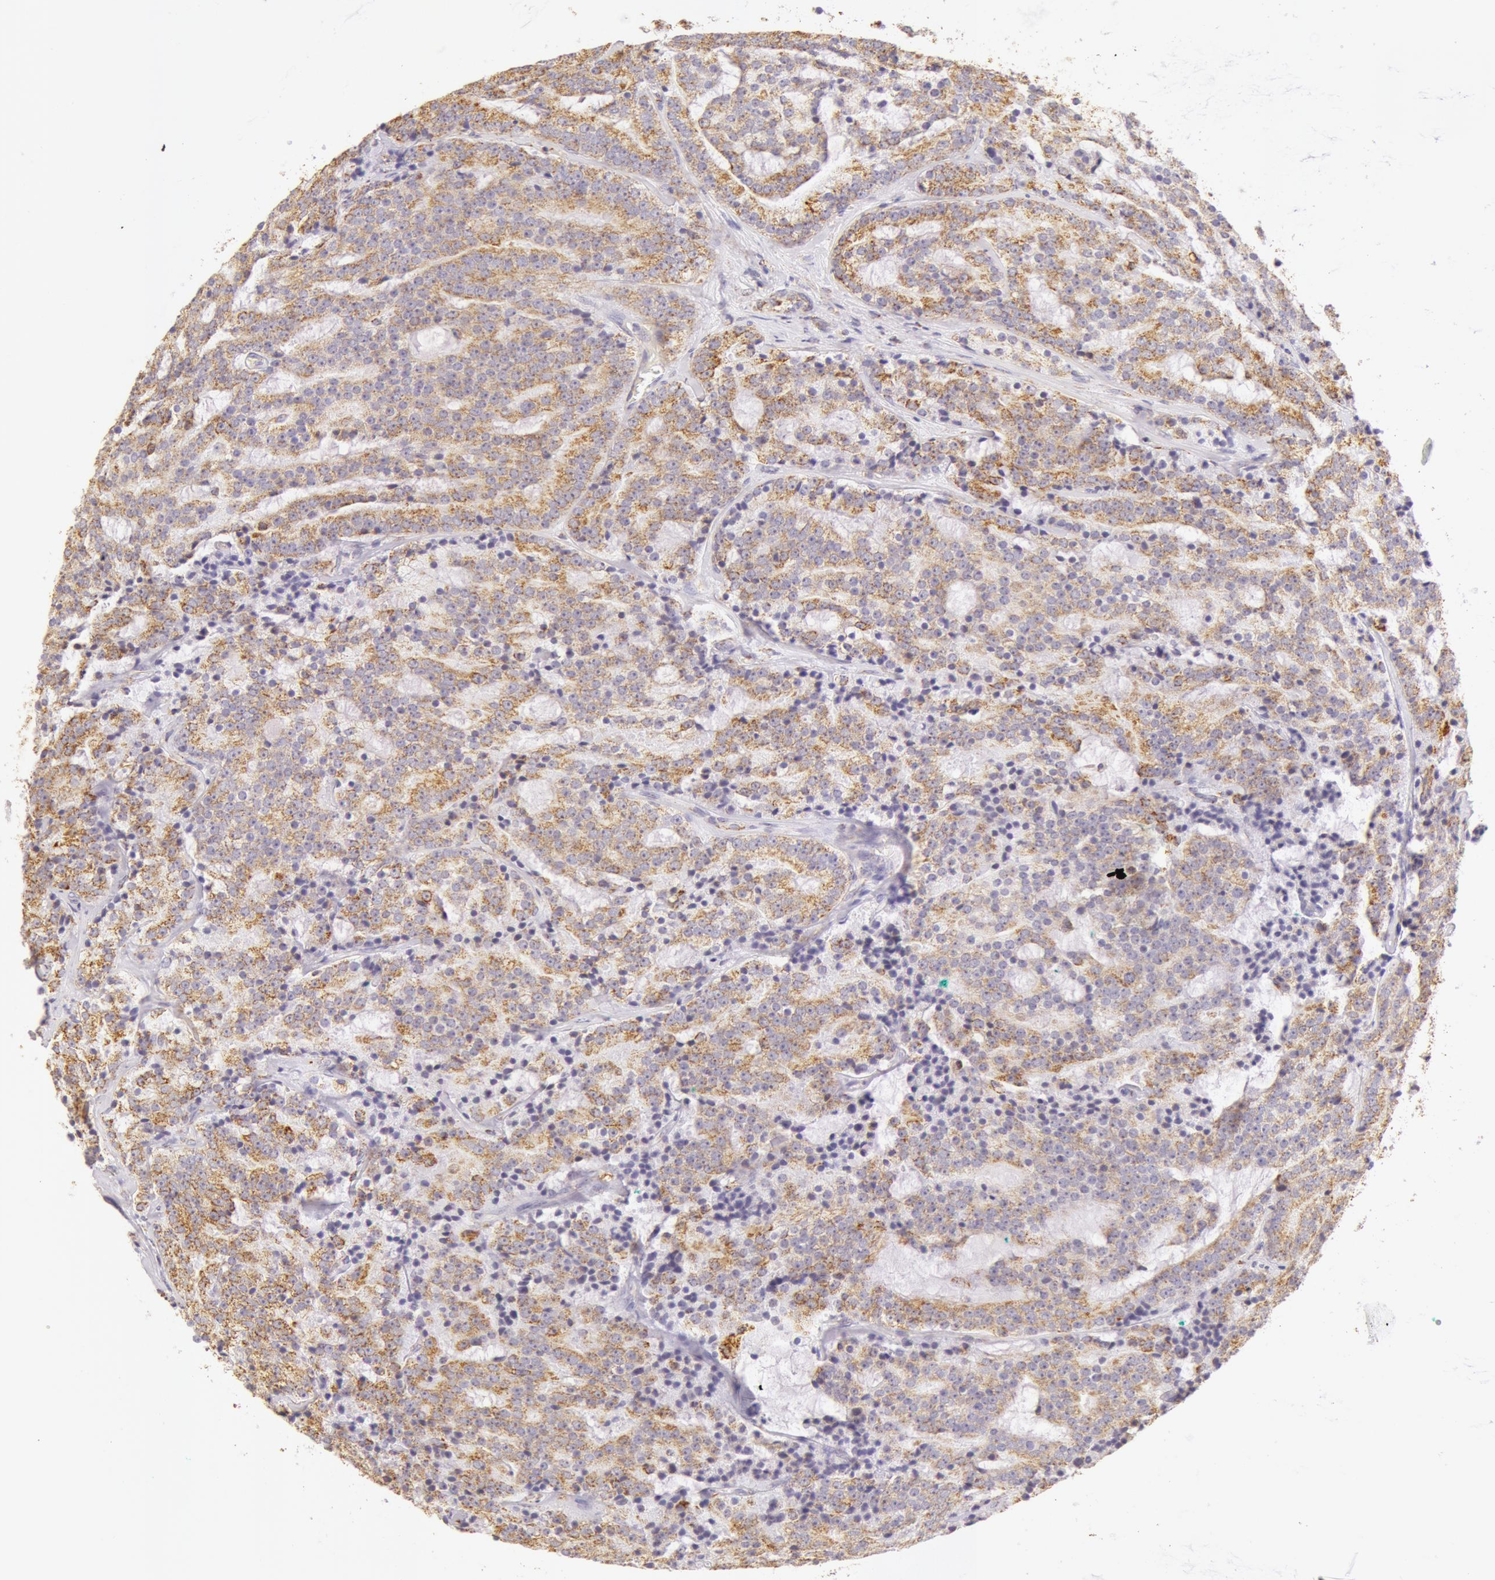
{"staining": {"intensity": "weak", "quantity": ">75%", "location": "cytoplasmic/membranous"}, "tissue": "prostate cancer", "cell_type": "Tumor cells", "image_type": "cancer", "snomed": [{"axis": "morphology", "description": "Adenocarcinoma, Medium grade"}, {"axis": "topography", "description": "Prostate"}], "caption": "Protein staining reveals weak cytoplasmic/membranous staining in approximately >75% of tumor cells in prostate cancer.", "gene": "ATP5F1B", "patient": {"sex": "male", "age": 65}}